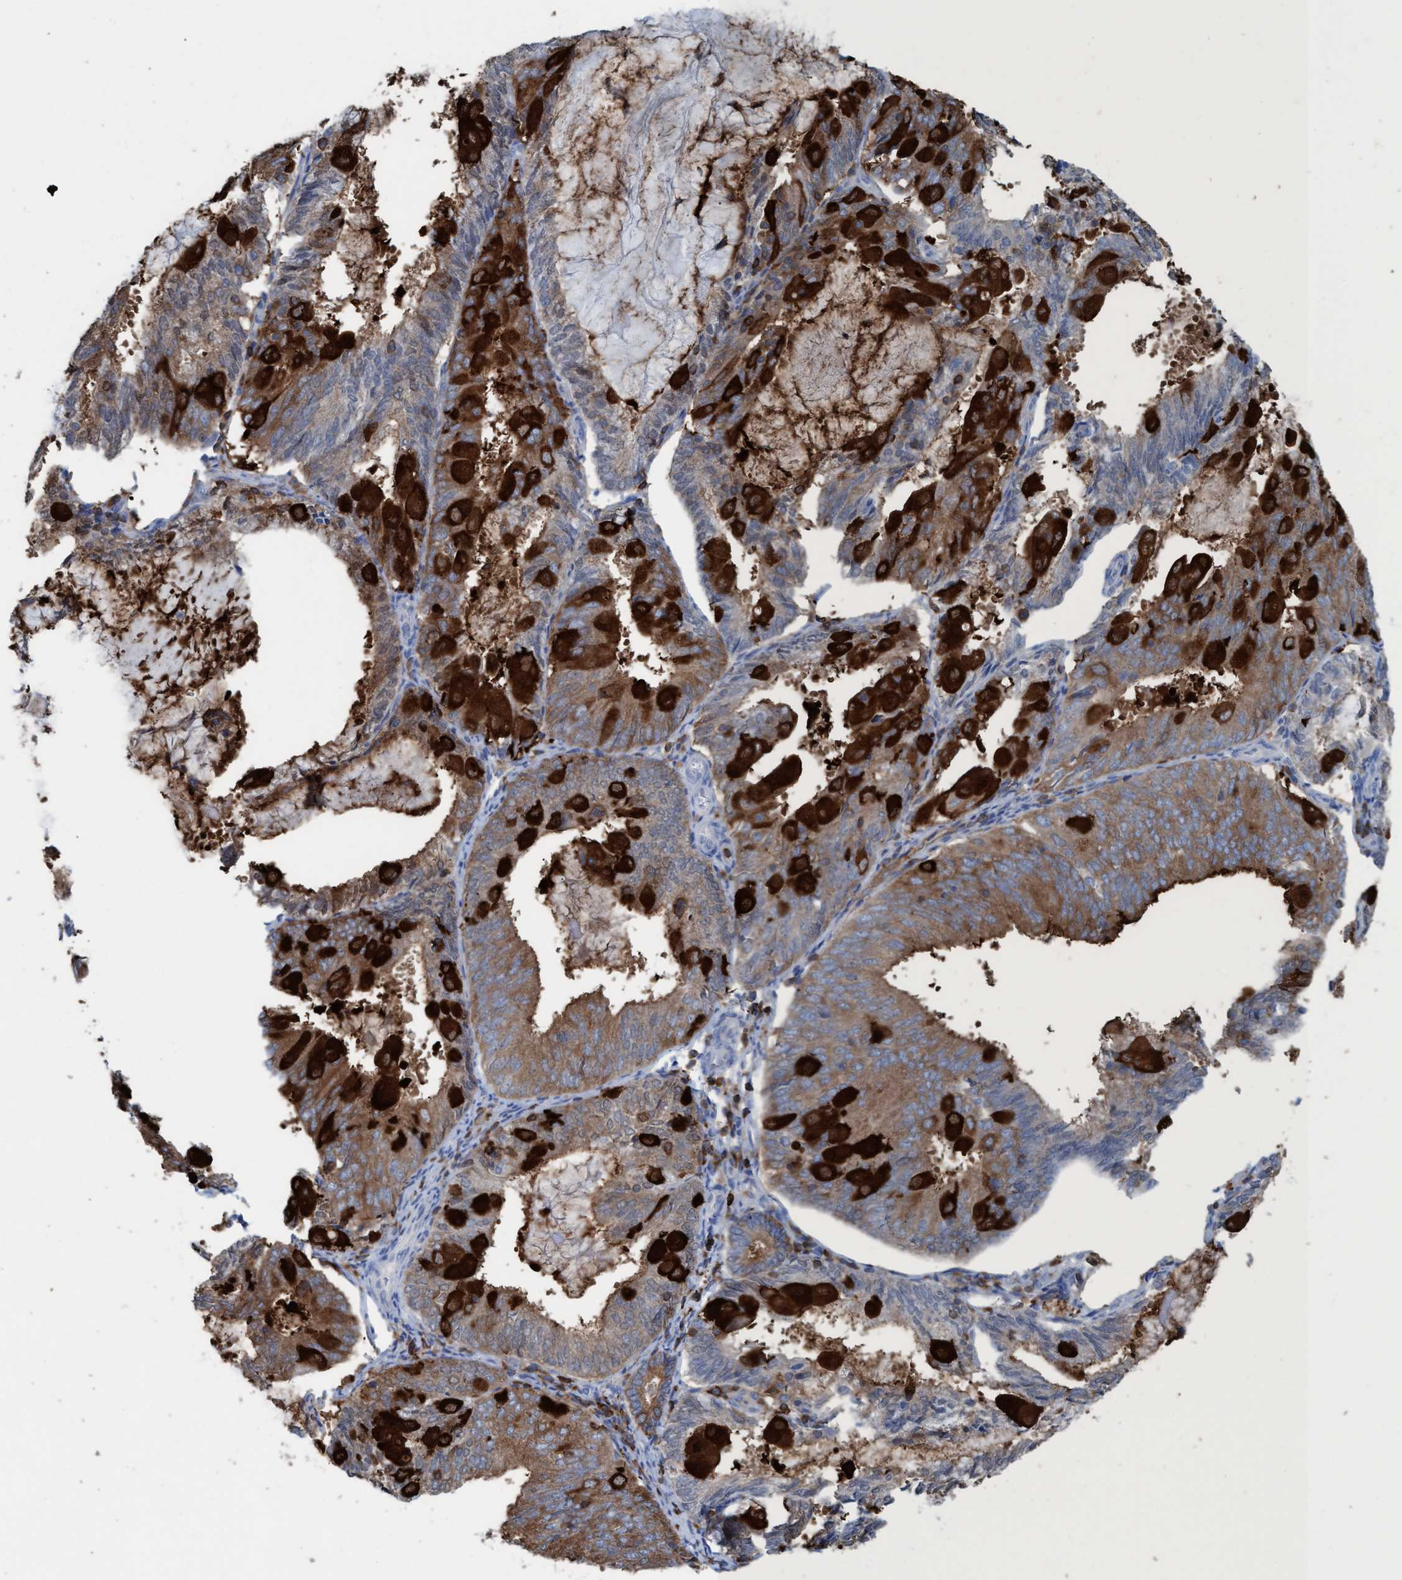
{"staining": {"intensity": "strong", "quantity": "25%-75%", "location": "cytoplasmic/membranous"}, "tissue": "endometrial cancer", "cell_type": "Tumor cells", "image_type": "cancer", "snomed": [{"axis": "morphology", "description": "Adenocarcinoma, NOS"}, {"axis": "topography", "description": "Endometrium"}], "caption": "Immunohistochemical staining of human endometrial cancer exhibits strong cytoplasmic/membranous protein expression in approximately 25%-75% of tumor cells. (IHC, brightfield microscopy, high magnification).", "gene": "EZR", "patient": {"sex": "female", "age": 81}}